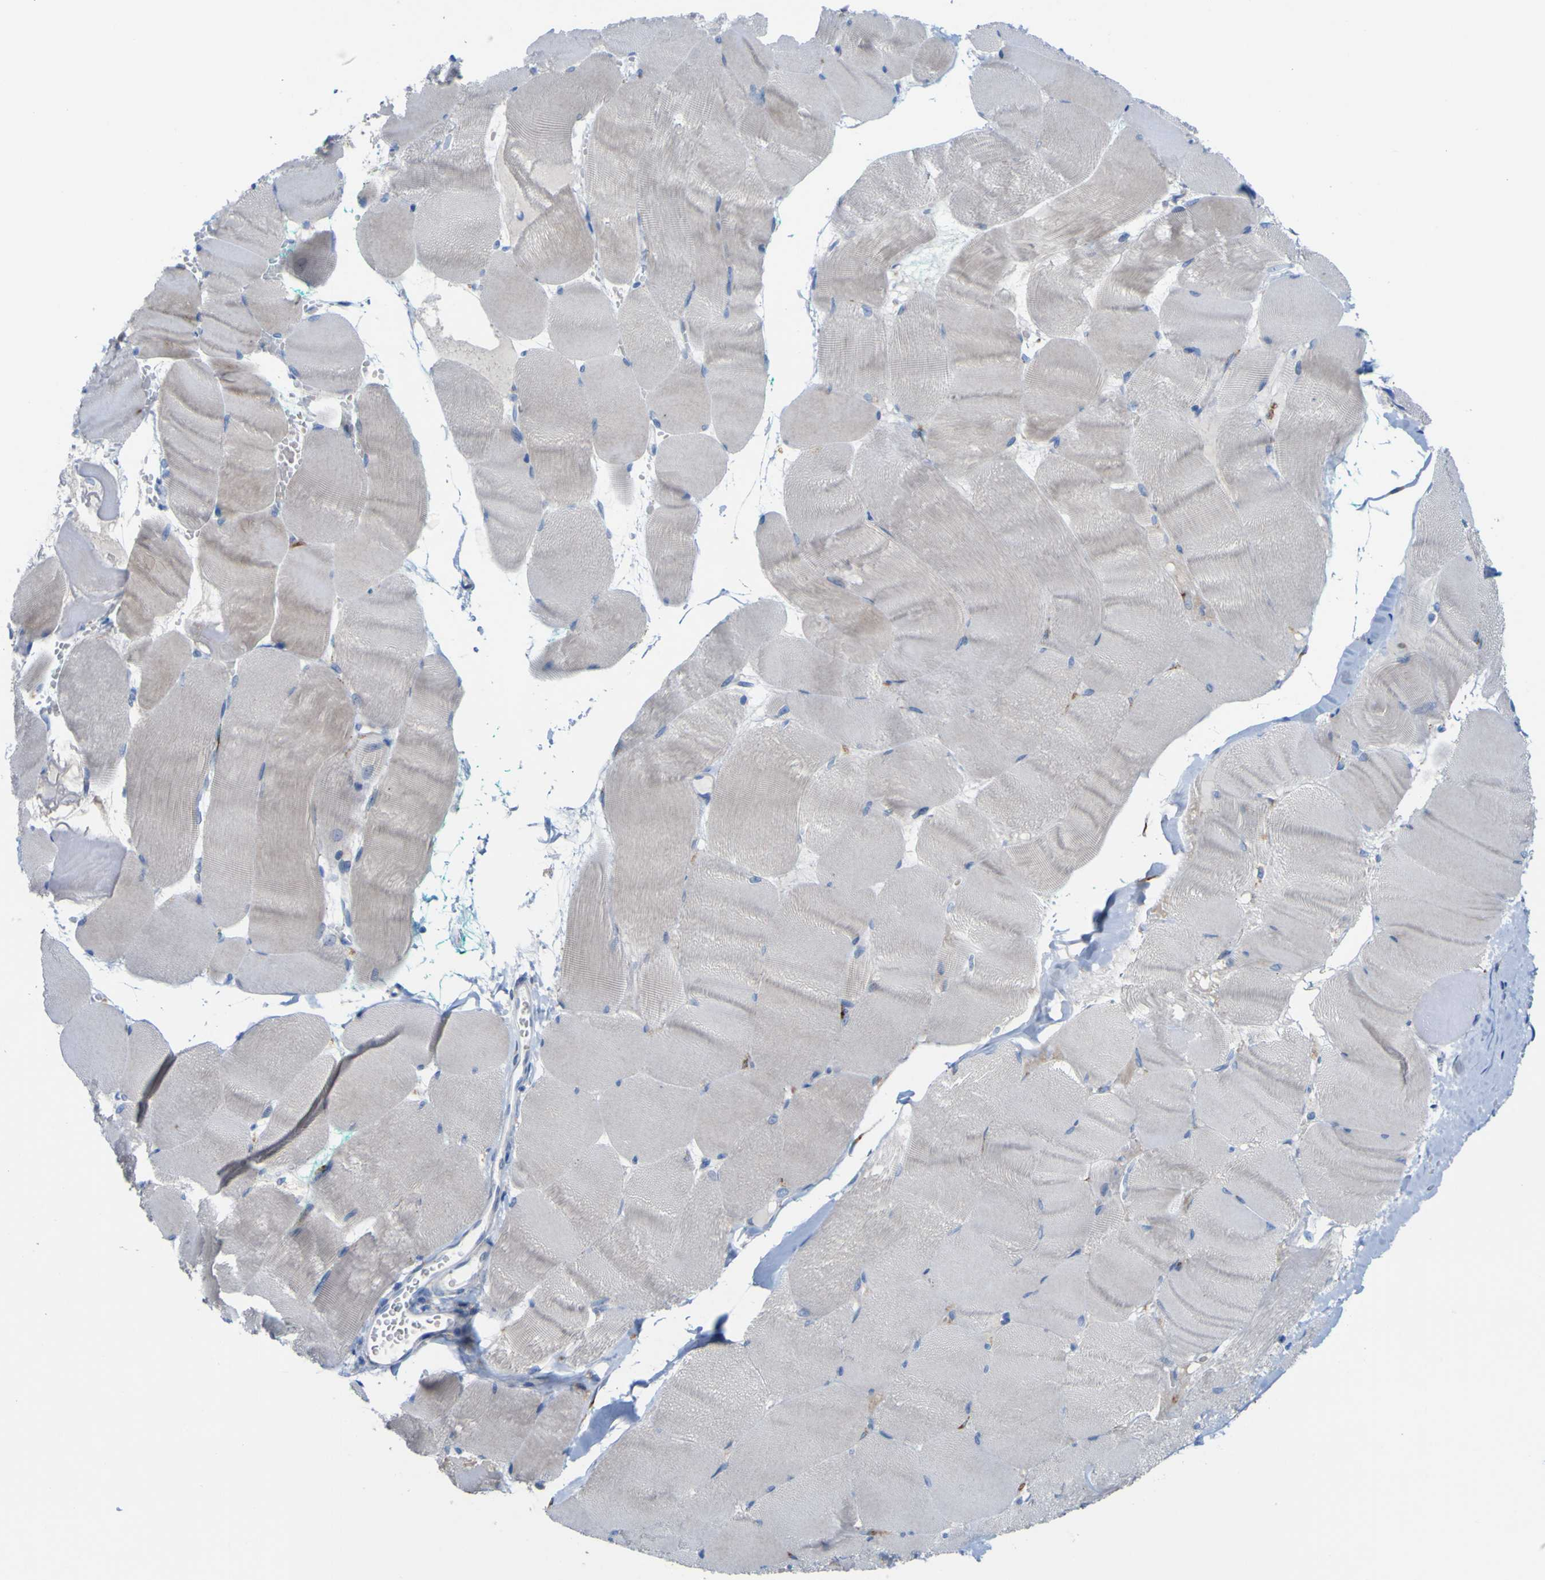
{"staining": {"intensity": "weak", "quantity": "<25%", "location": "cytoplasmic/membranous"}, "tissue": "skeletal muscle", "cell_type": "Myocytes", "image_type": "normal", "snomed": [{"axis": "morphology", "description": "Normal tissue, NOS"}, {"axis": "morphology", "description": "Squamous cell carcinoma, NOS"}, {"axis": "topography", "description": "Skeletal muscle"}], "caption": "An immunohistochemistry photomicrograph of unremarkable skeletal muscle is shown. There is no staining in myocytes of skeletal muscle.", "gene": "PTPRF", "patient": {"sex": "male", "age": 51}}